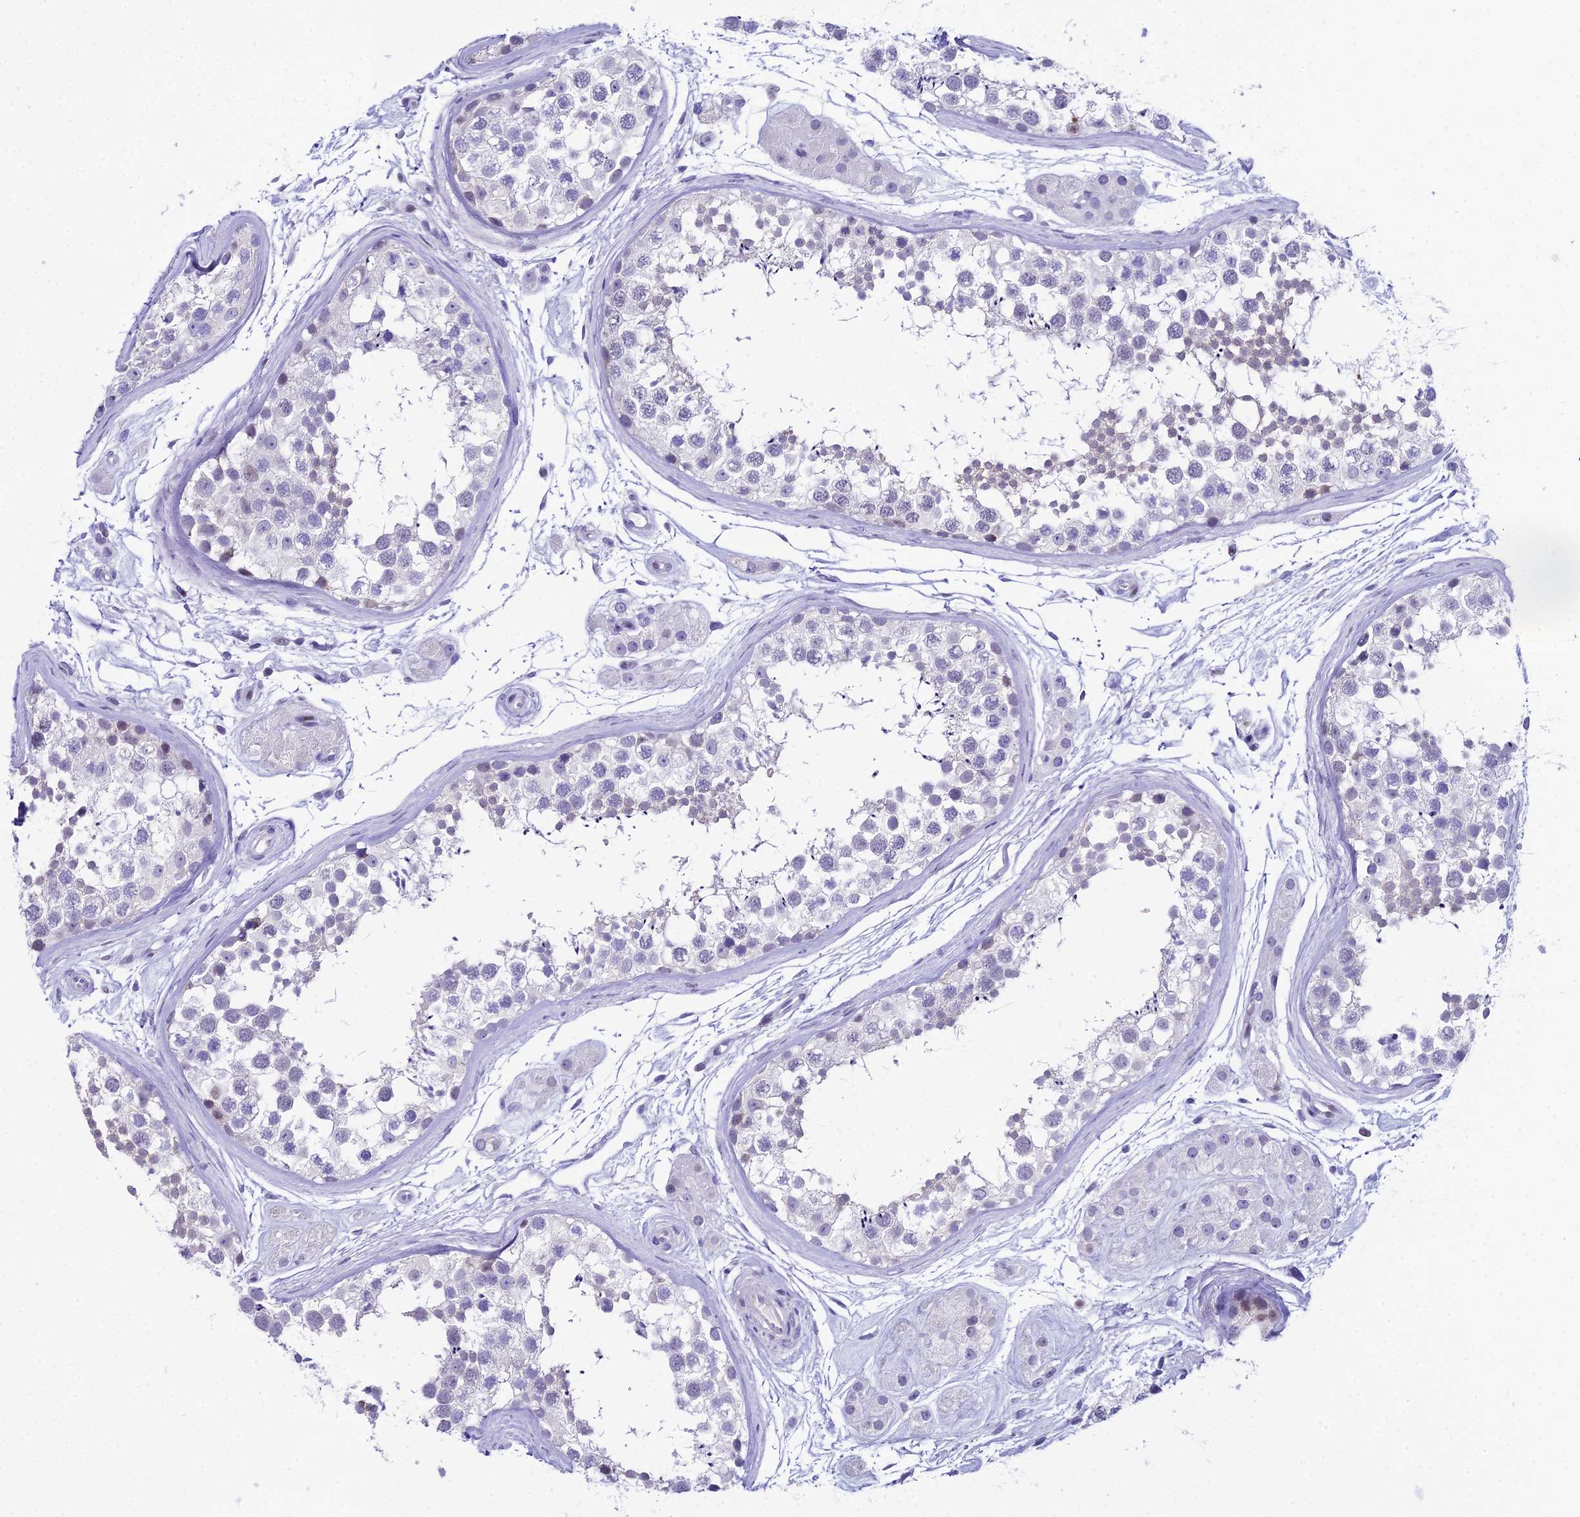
{"staining": {"intensity": "weak", "quantity": "<25%", "location": "nuclear"}, "tissue": "testis", "cell_type": "Cells in seminiferous ducts", "image_type": "normal", "snomed": [{"axis": "morphology", "description": "Normal tissue, NOS"}, {"axis": "topography", "description": "Testis"}], "caption": "Protein analysis of benign testis demonstrates no significant positivity in cells in seminiferous ducts. (Immunohistochemistry, brightfield microscopy, high magnification).", "gene": "CC2D2A", "patient": {"sex": "male", "age": 56}}